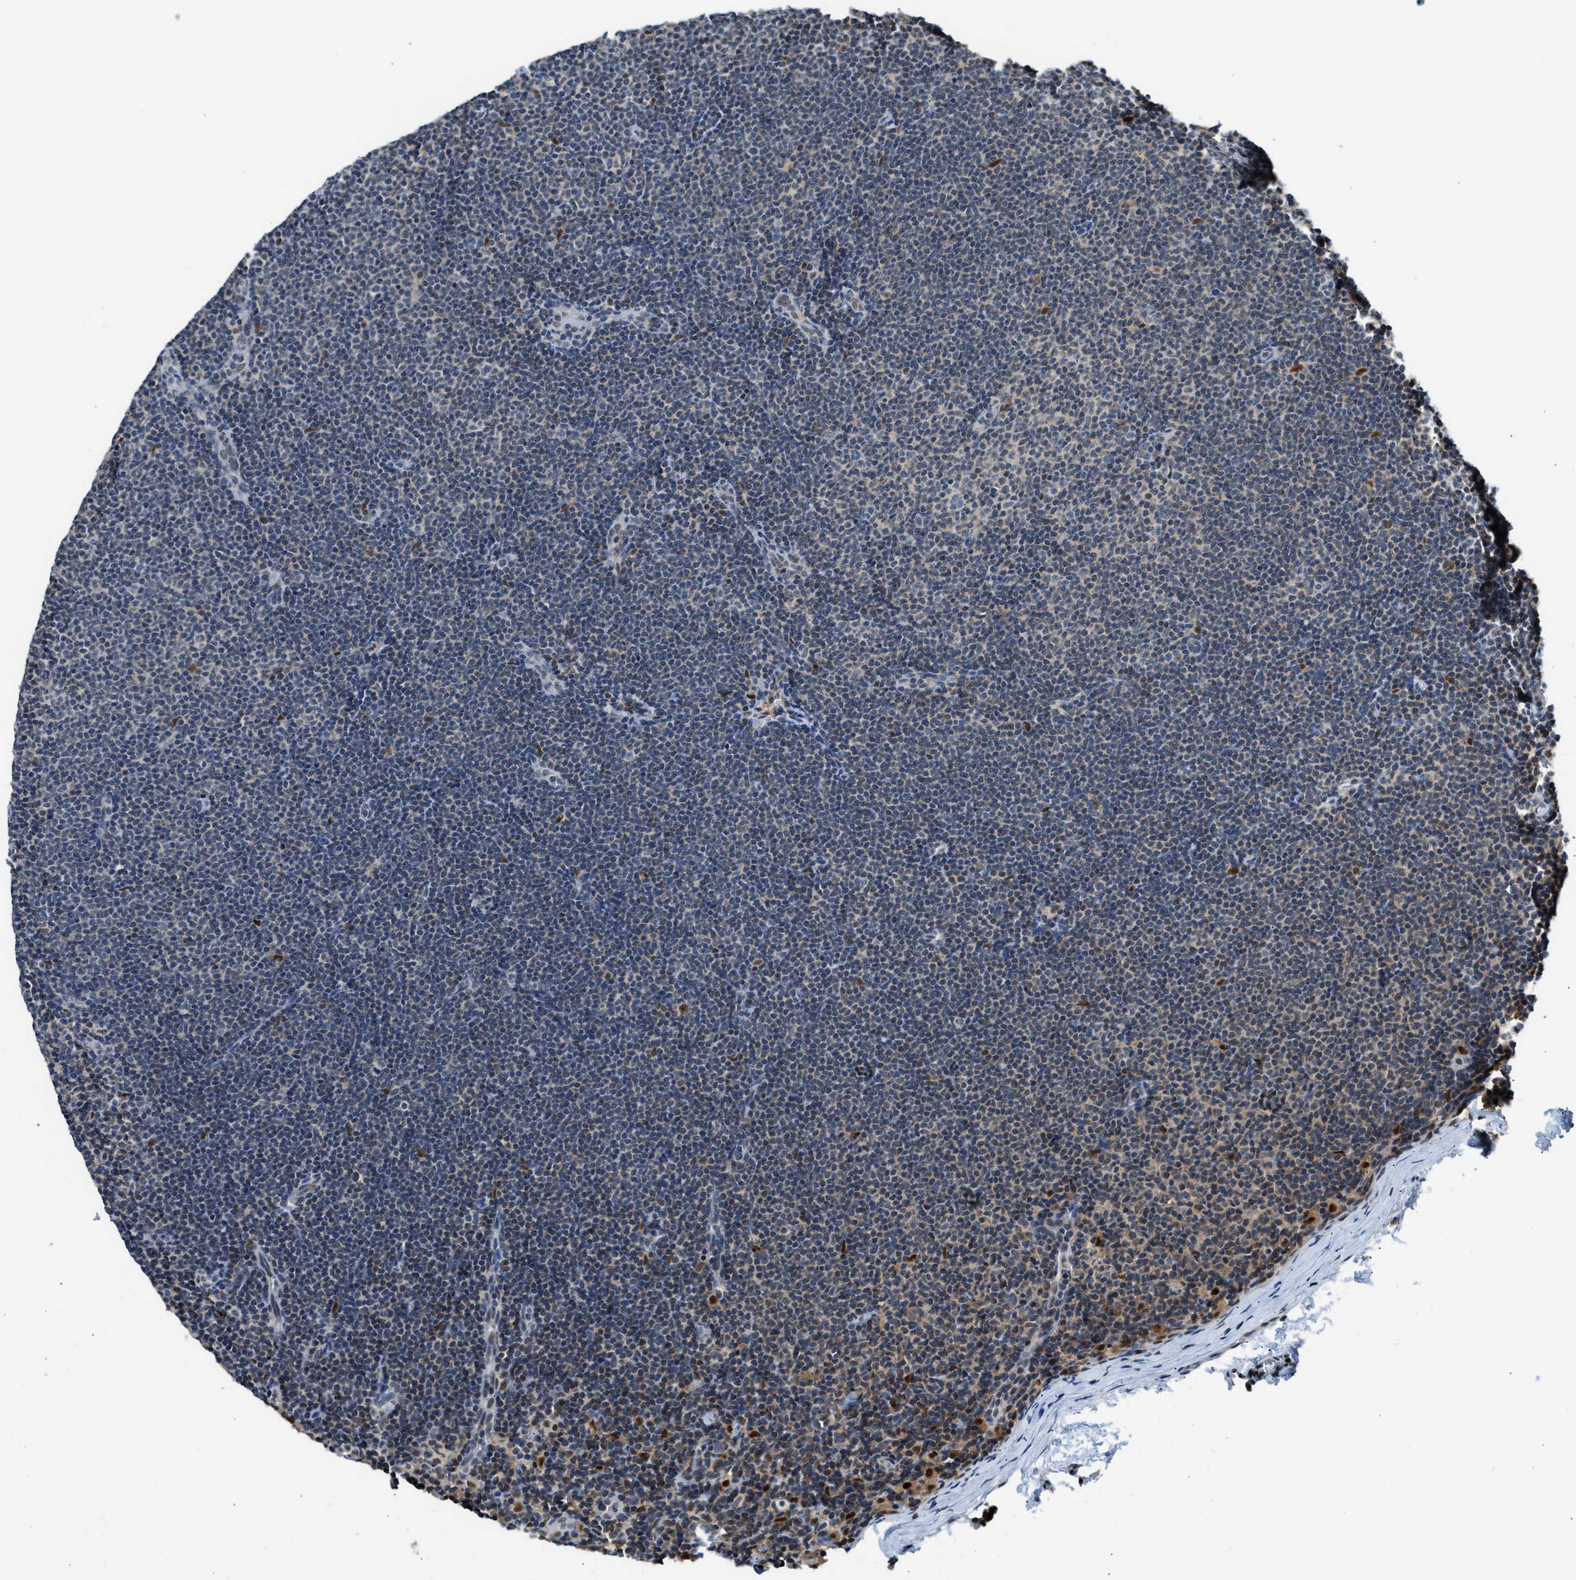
{"staining": {"intensity": "negative", "quantity": "none", "location": "none"}, "tissue": "lymphoma", "cell_type": "Tumor cells", "image_type": "cancer", "snomed": [{"axis": "morphology", "description": "Malignant lymphoma, non-Hodgkin's type, Low grade"}, {"axis": "topography", "description": "Lymph node"}], "caption": "Immunohistochemistry (IHC) histopathology image of neoplastic tissue: malignant lymphoma, non-Hodgkin's type (low-grade) stained with DAB (3,3'-diaminobenzidine) exhibits no significant protein positivity in tumor cells.", "gene": "ALX1", "patient": {"sex": "female", "age": 53}}